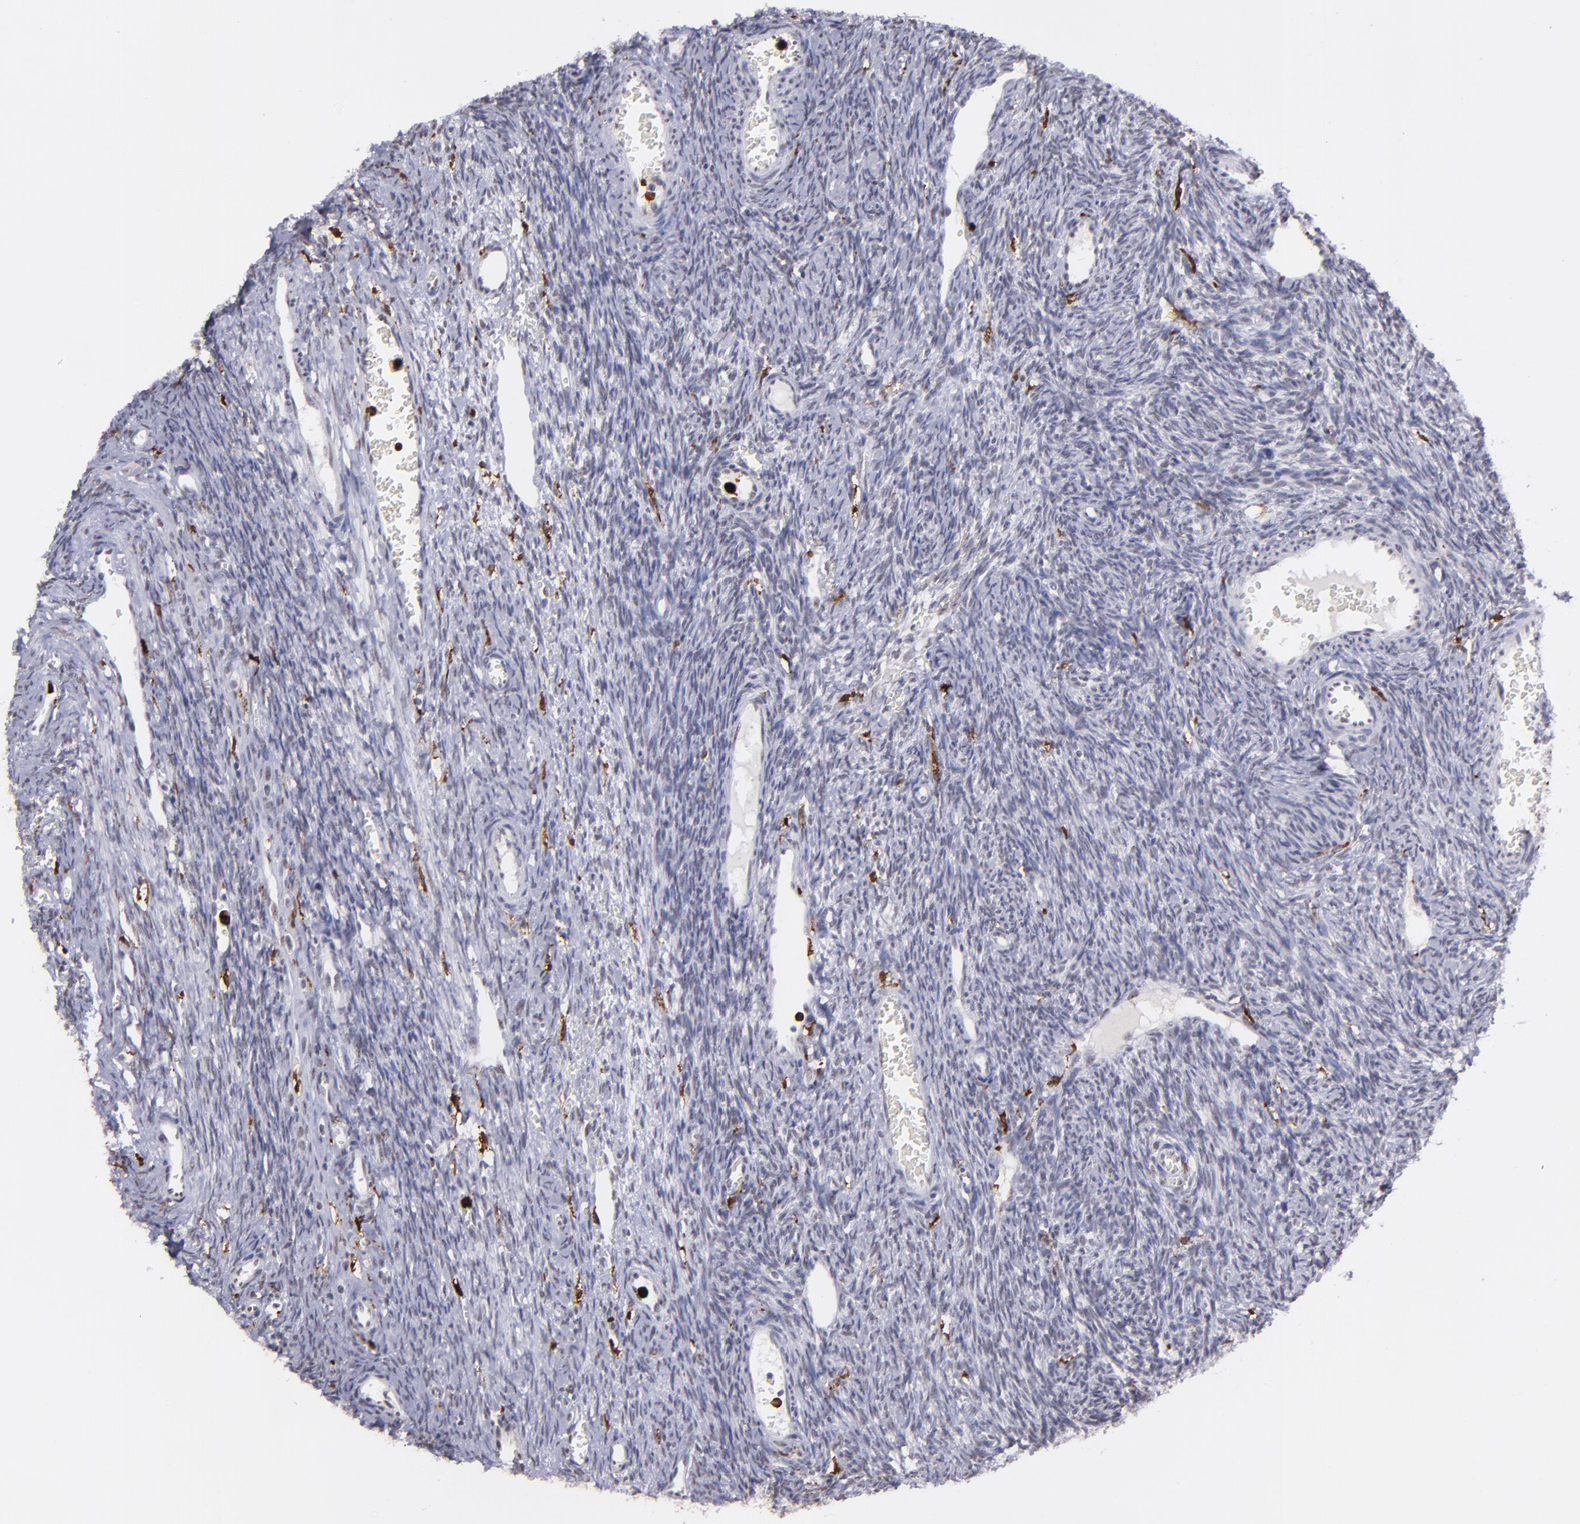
{"staining": {"intensity": "negative", "quantity": "none", "location": "none"}, "tissue": "ovary", "cell_type": "Ovarian stroma cells", "image_type": "normal", "snomed": [{"axis": "morphology", "description": "Normal tissue, NOS"}, {"axis": "topography", "description": "Ovary"}], "caption": "Immunohistochemistry of unremarkable ovary exhibits no expression in ovarian stroma cells.", "gene": "NCF2", "patient": {"sex": "female", "age": 39}}